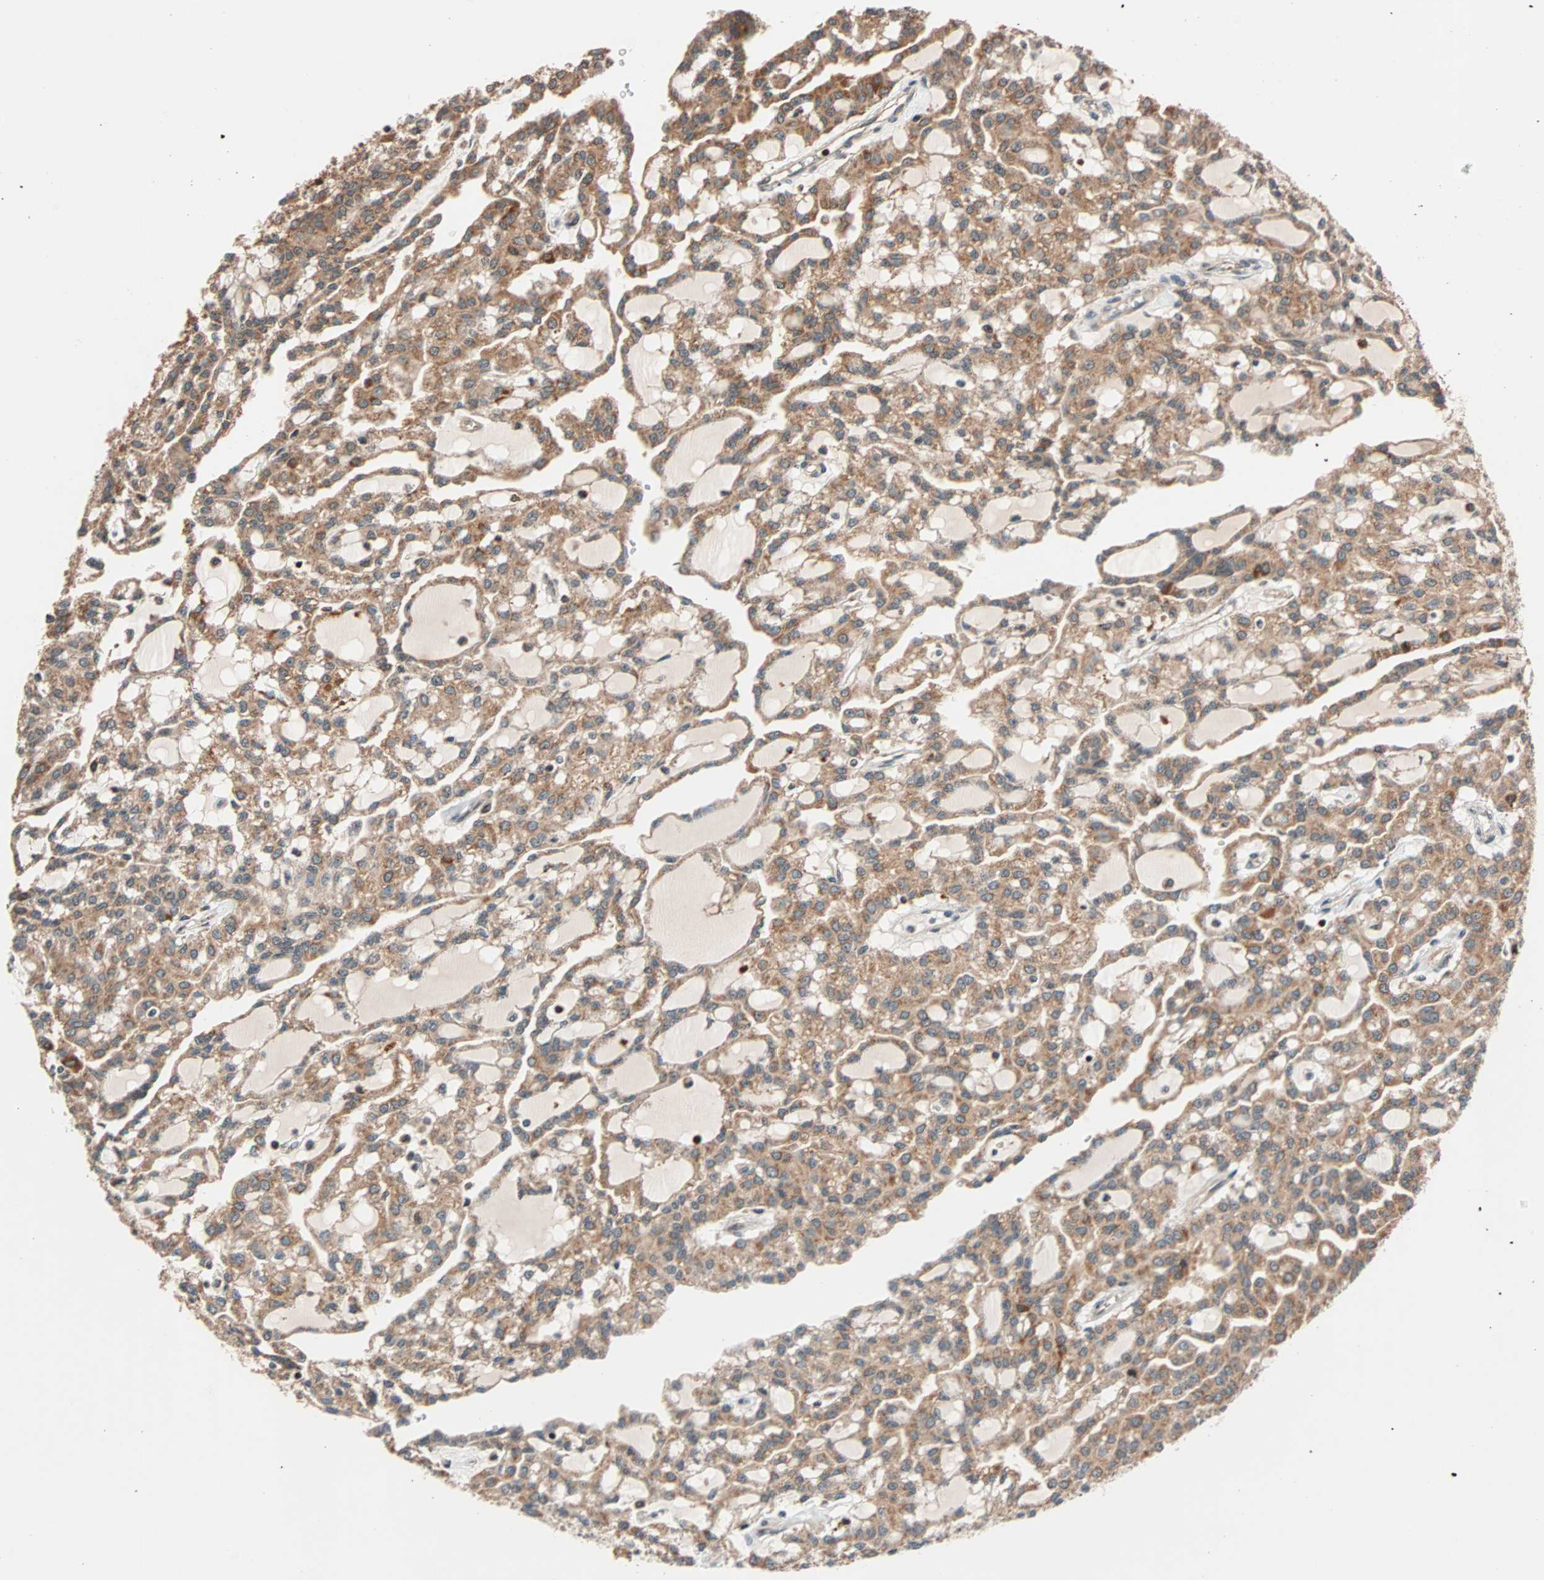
{"staining": {"intensity": "moderate", "quantity": ">75%", "location": "cytoplasmic/membranous"}, "tissue": "renal cancer", "cell_type": "Tumor cells", "image_type": "cancer", "snomed": [{"axis": "morphology", "description": "Adenocarcinoma, NOS"}, {"axis": "topography", "description": "Kidney"}], "caption": "The histopathology image reveals immunohistochemical staining of adenocarcinoma (renal). There is moderate cytoplasmic/membranous positivity is present in about >75% of tumor cells.", "gene": "HECW1", "patient": {"sex": "male", "age": 63}}